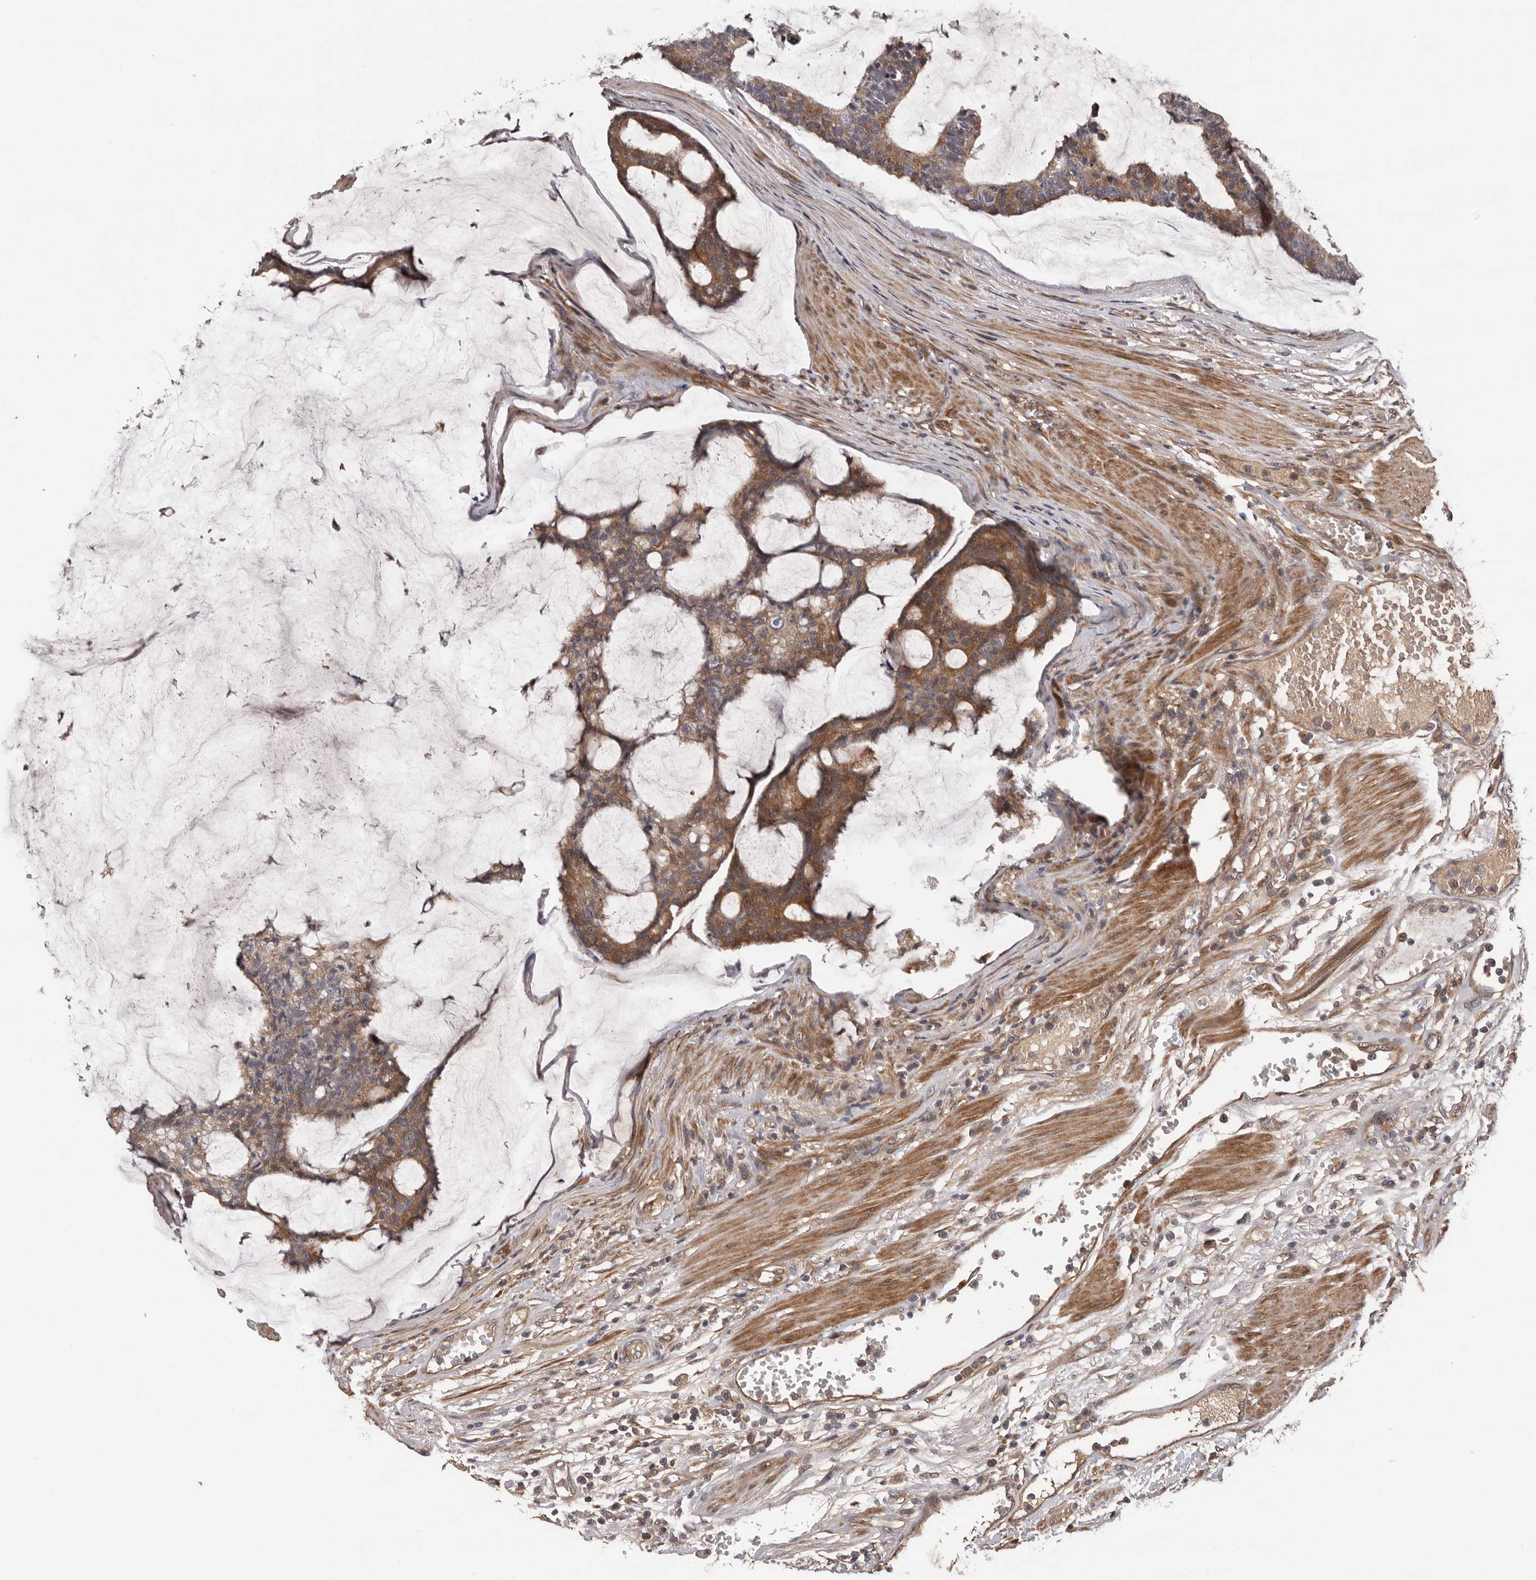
{"staining": {"intensity": "moderate", "quantity": ">75%", "location": "cytoplasmic/membranous"}, "tissue": "colorectal cancer", "cell_type": "Tumor cells", "image_type": "cancer", "snomed": [{"axis": "morphology", "description": "Adenocarcinoma, NOS"}, {"axis": "topography", "description": "Colon"}], "caption": "Tumor cells exhibit medium levels of moderate cytoplasmic/membranous positivity in approximately >75% of cells in colorectal cancer. Using DAB (brown) and hematoxylin (blue) stains, captured at high magnification using brightfield microscopy.", "gene": "PRKD1", "patient": {"sex": "female", "age": 84}}